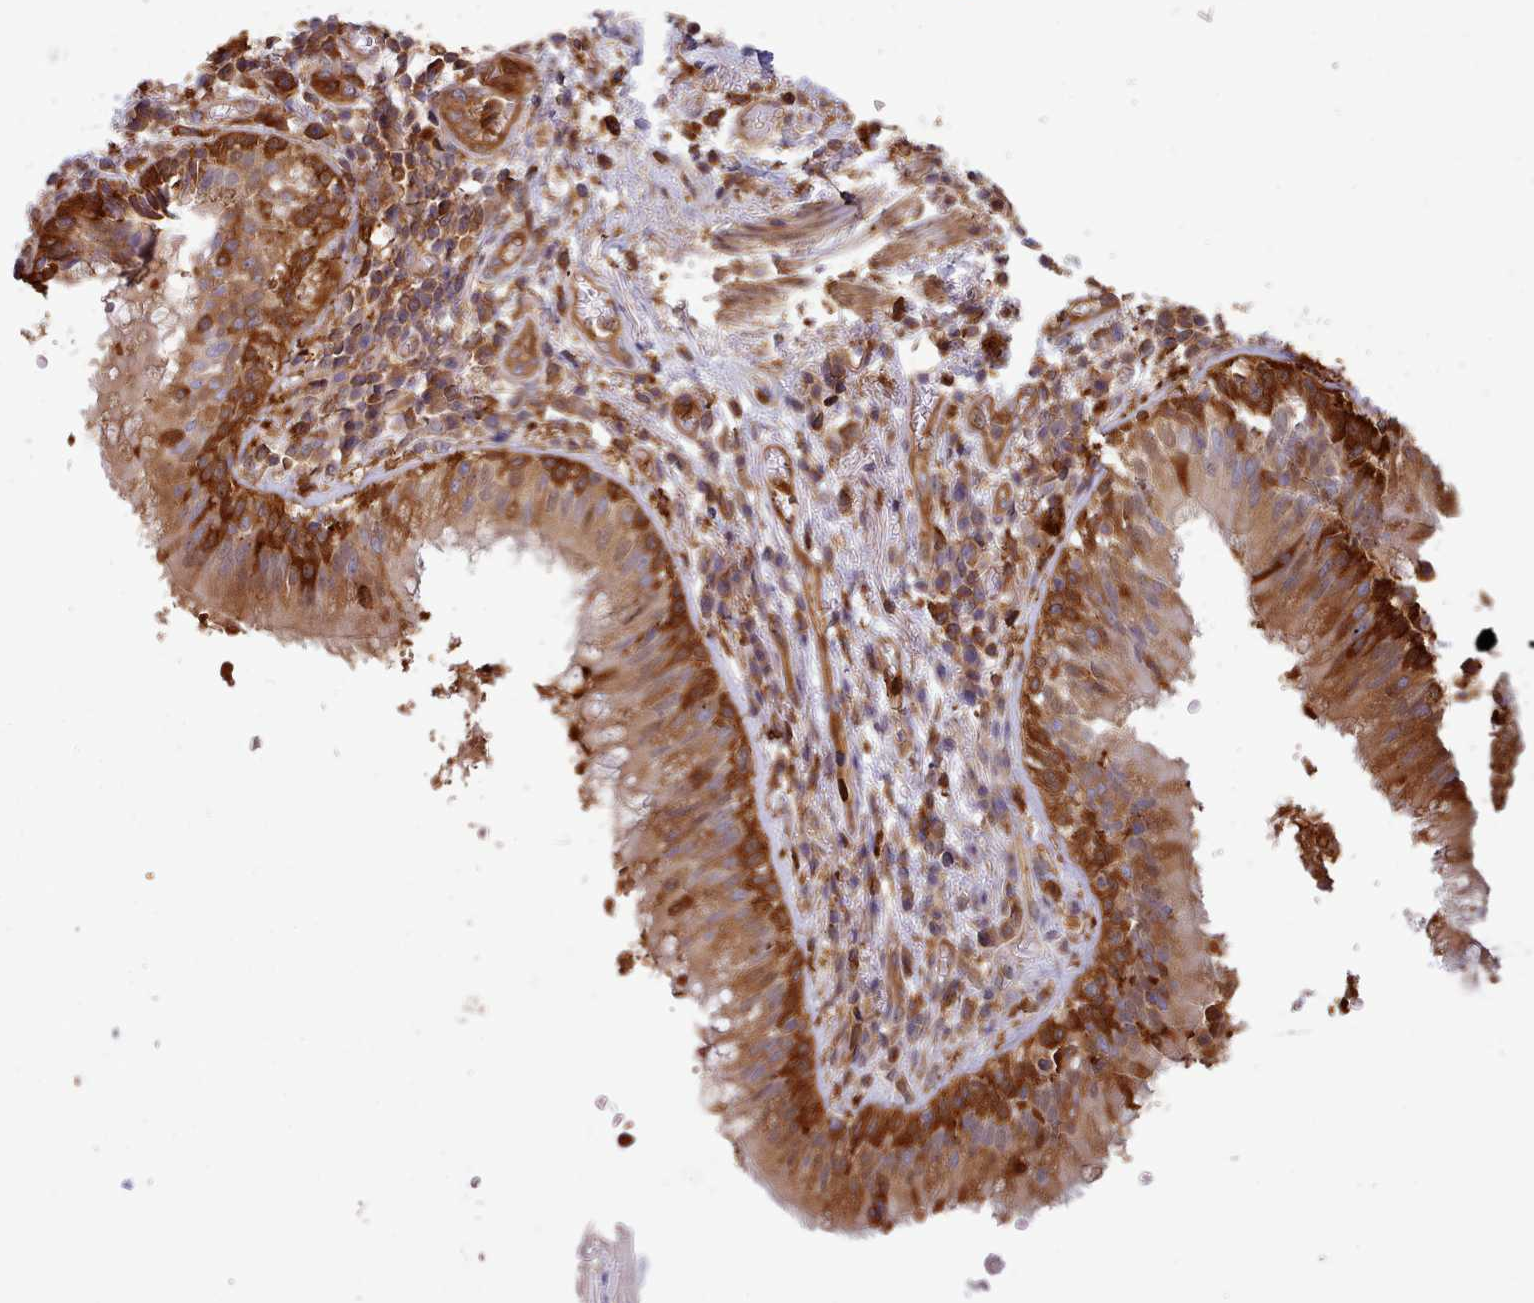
{"staining": {"intensity": "moderate", "quantity": ">75%", "location": "cytoplasmic/membranous"}, "tissue": "soft tissue", "cell_type": "Fibroblasts", "image_type": "normal", "snomed": [{"axis": "morphology", "description": "Normal tissue, NOS"}, {"axis": "topography", "description": "Cartilage tissue"}, {"axis": "topography", "description": "Bronchus"}], "caption": "Protein staining of unremarkable soft tissue reveals moderate cytoplasmic/membranous expression in about >75% of fibroblasts.", "gene": "SLC4A9", "patient": {"sex": "male", "age": 56}}